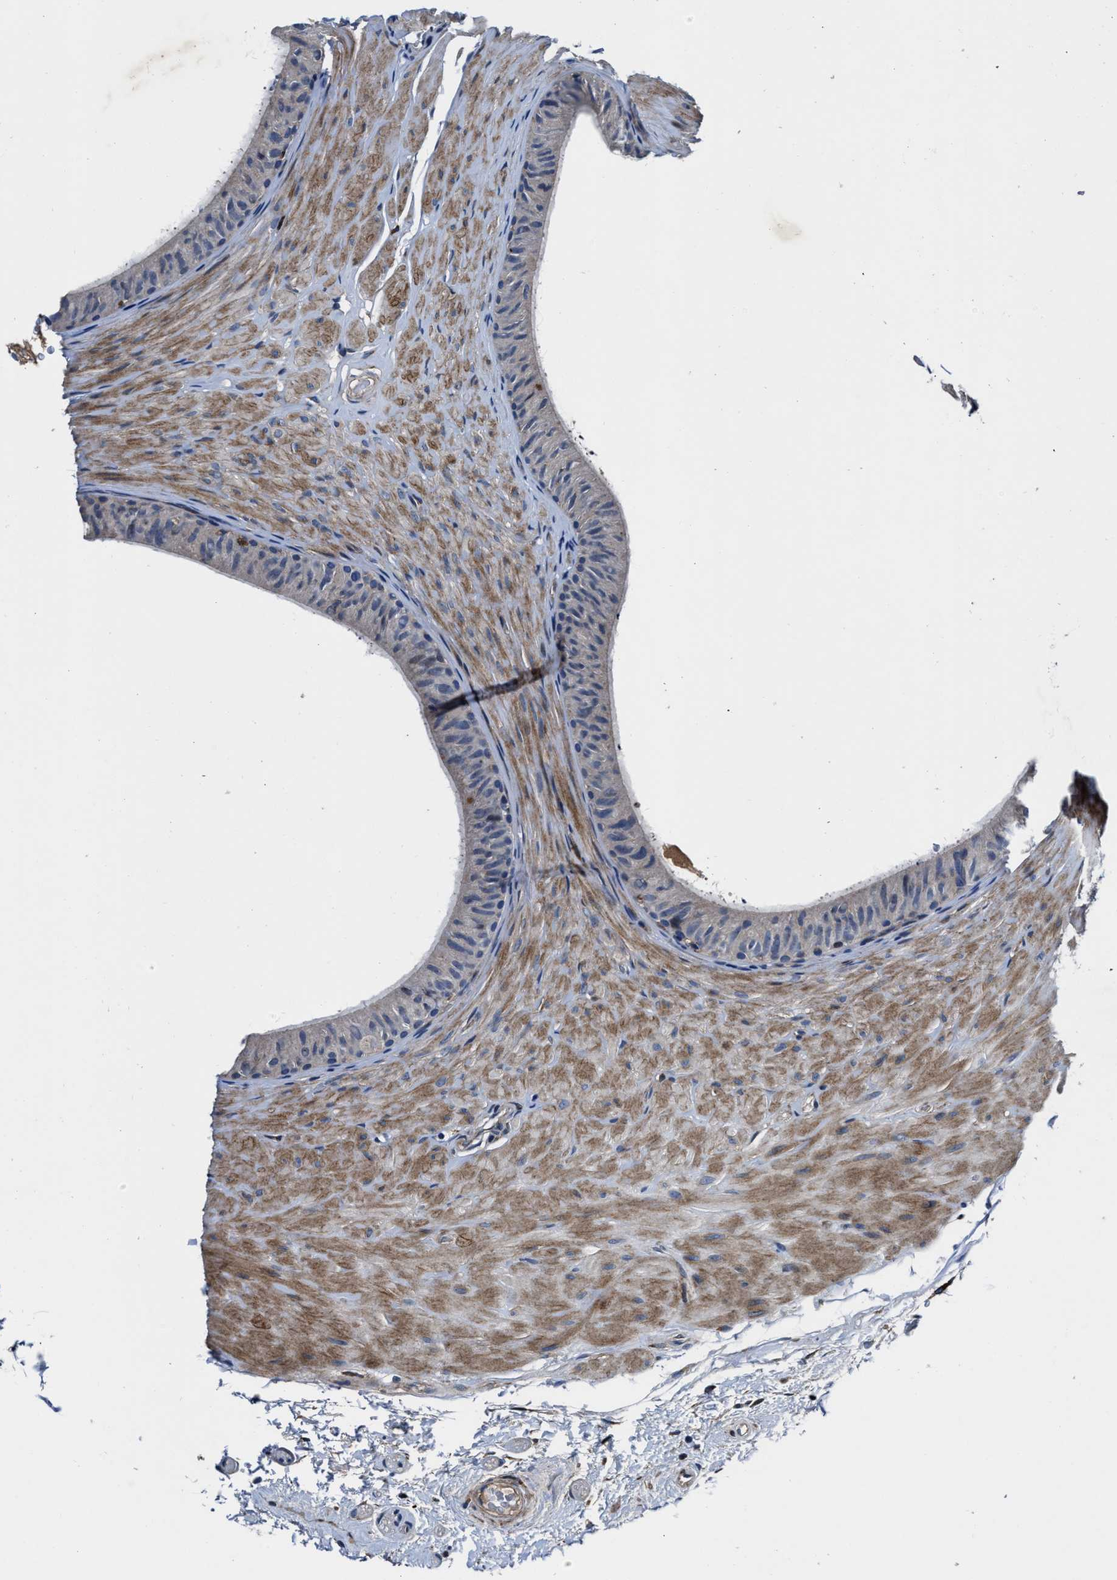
{"staining": {"intensity": "negative", "quantity": "none", "location": "none"}, "tissue": "epididymis", "cell_type": "Glandular cells", "image_type": "normal", "snomed": [{"axis": "morphology", "description": "Normal tissue, NOS"}, {"axis": "topography", "description": "Epididymis"}], "caption": "Immunohistochemistry of normal human epididymis exhibits no positivity in glandular cells.", "gene": "C2orf66", "patient": {"sex": "male", "age": 34}}